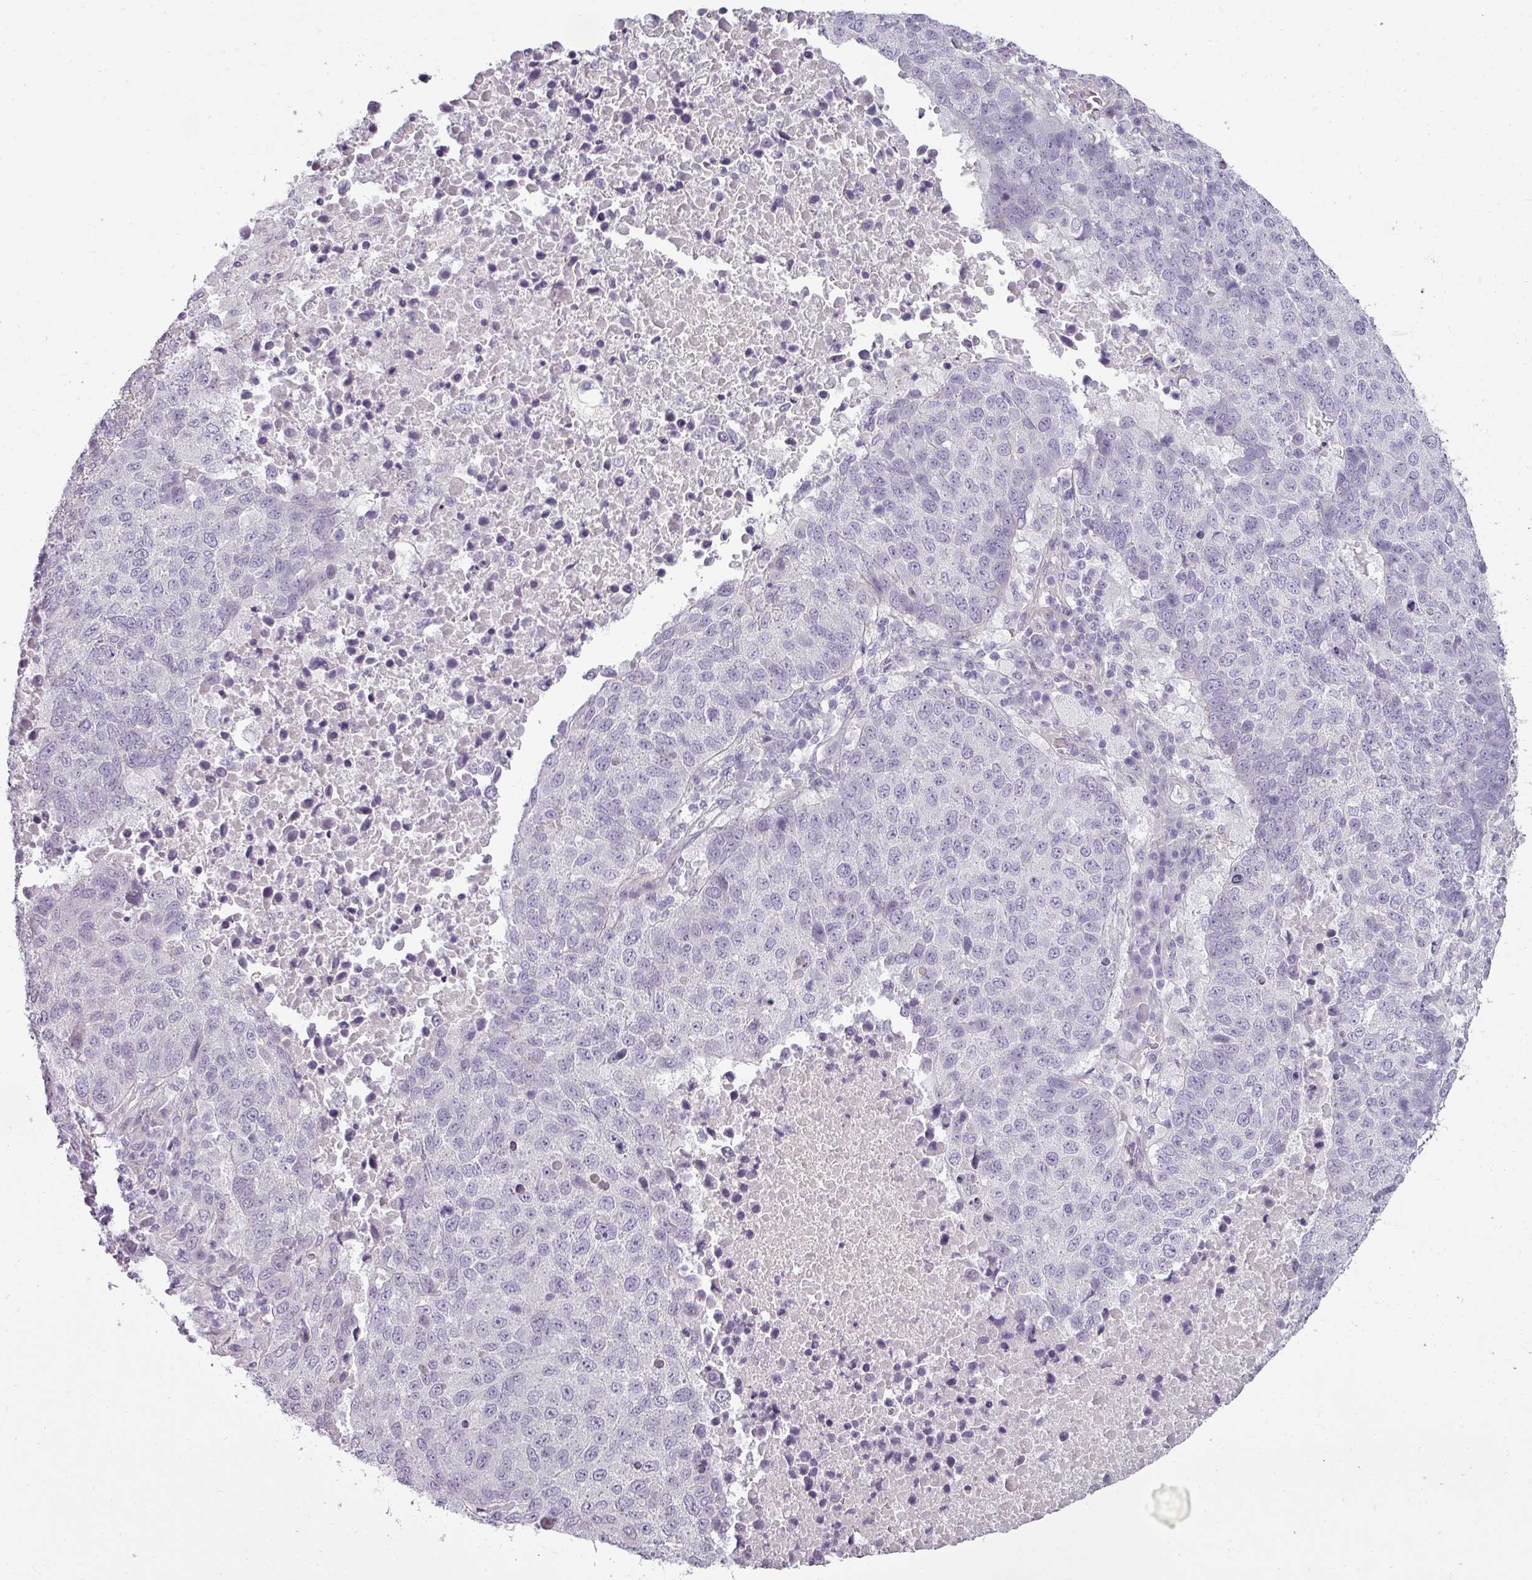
{"staining": {"intensity": "negative", "quantity": "none", "location": "none"}, "tissue": "lung cancer", "cell_type": "Tumor cells", "image_type": "cancer", "snomed": [{"axis": "morphology", "description": "Squamous cell carcinoma, NOS"}, {"axis": "topography", "description": "Lung"}], "caption": "IHC histopathology image of neoplastic tissue: lung cancer (squamous cell carcinoma) stained with DAB shows no significant protein positivity in tumor cells.", "gene": "ASB1", "patient": {"sex": "male", "age": 73}}